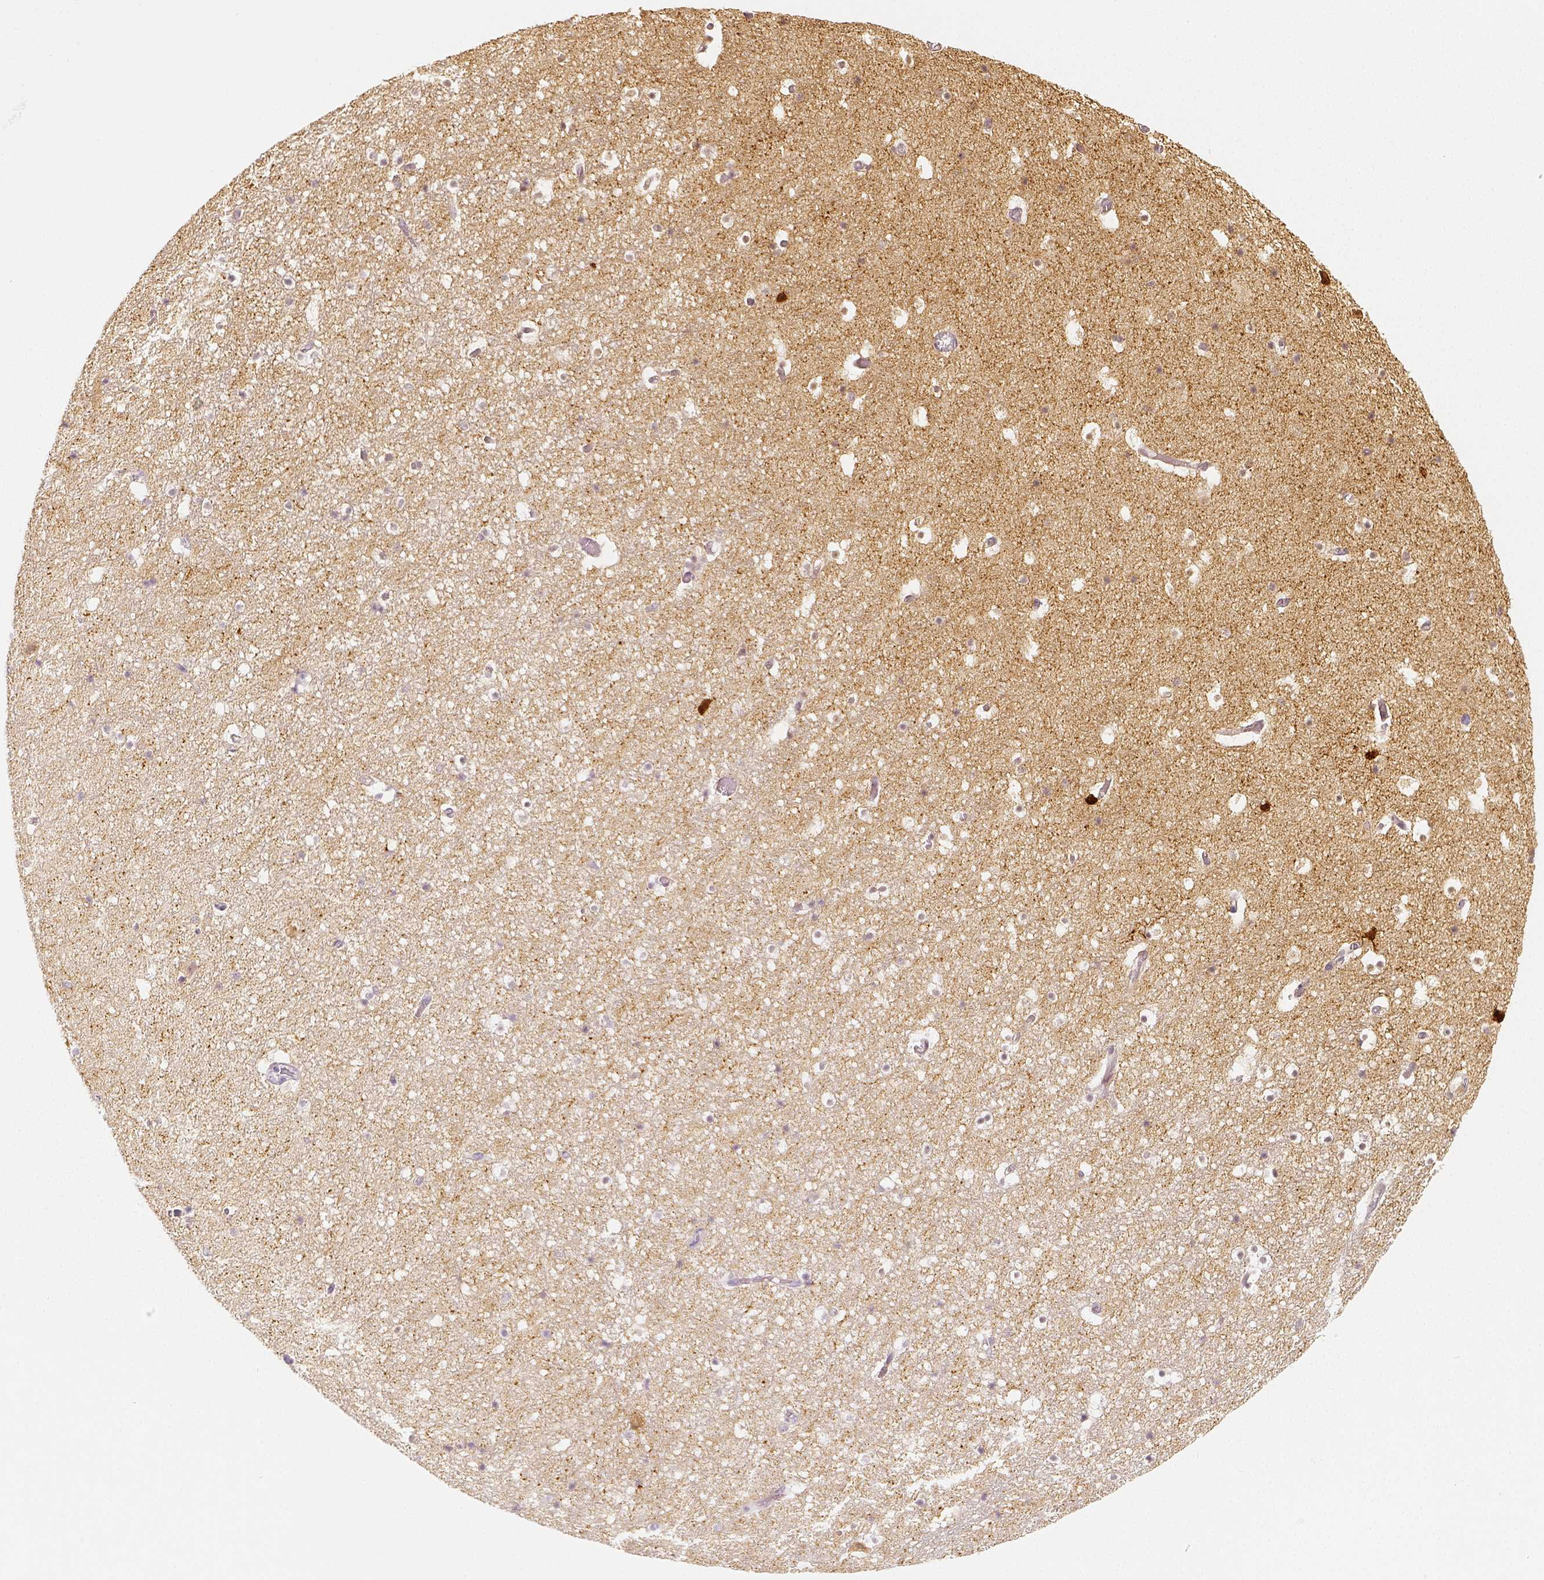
{"staining": {"intensity": "negative", "quantity": "none", "location": "none"}, "tissue": "hippocampus", "cell_type": "Glial cells", "image_type": "normal", "snomed": [{"axis": "morphology", "description": "Normal tissue, NOS"}, {"axis": "topography", "description": "Hippocampus"}], "caption": "Hippocampus stained for a protein using immunohistochemistry (IHC) demonstrates no expression glial cells.", "gene": "NECAB2", "patient": {"sex": "male", "age": 26}}